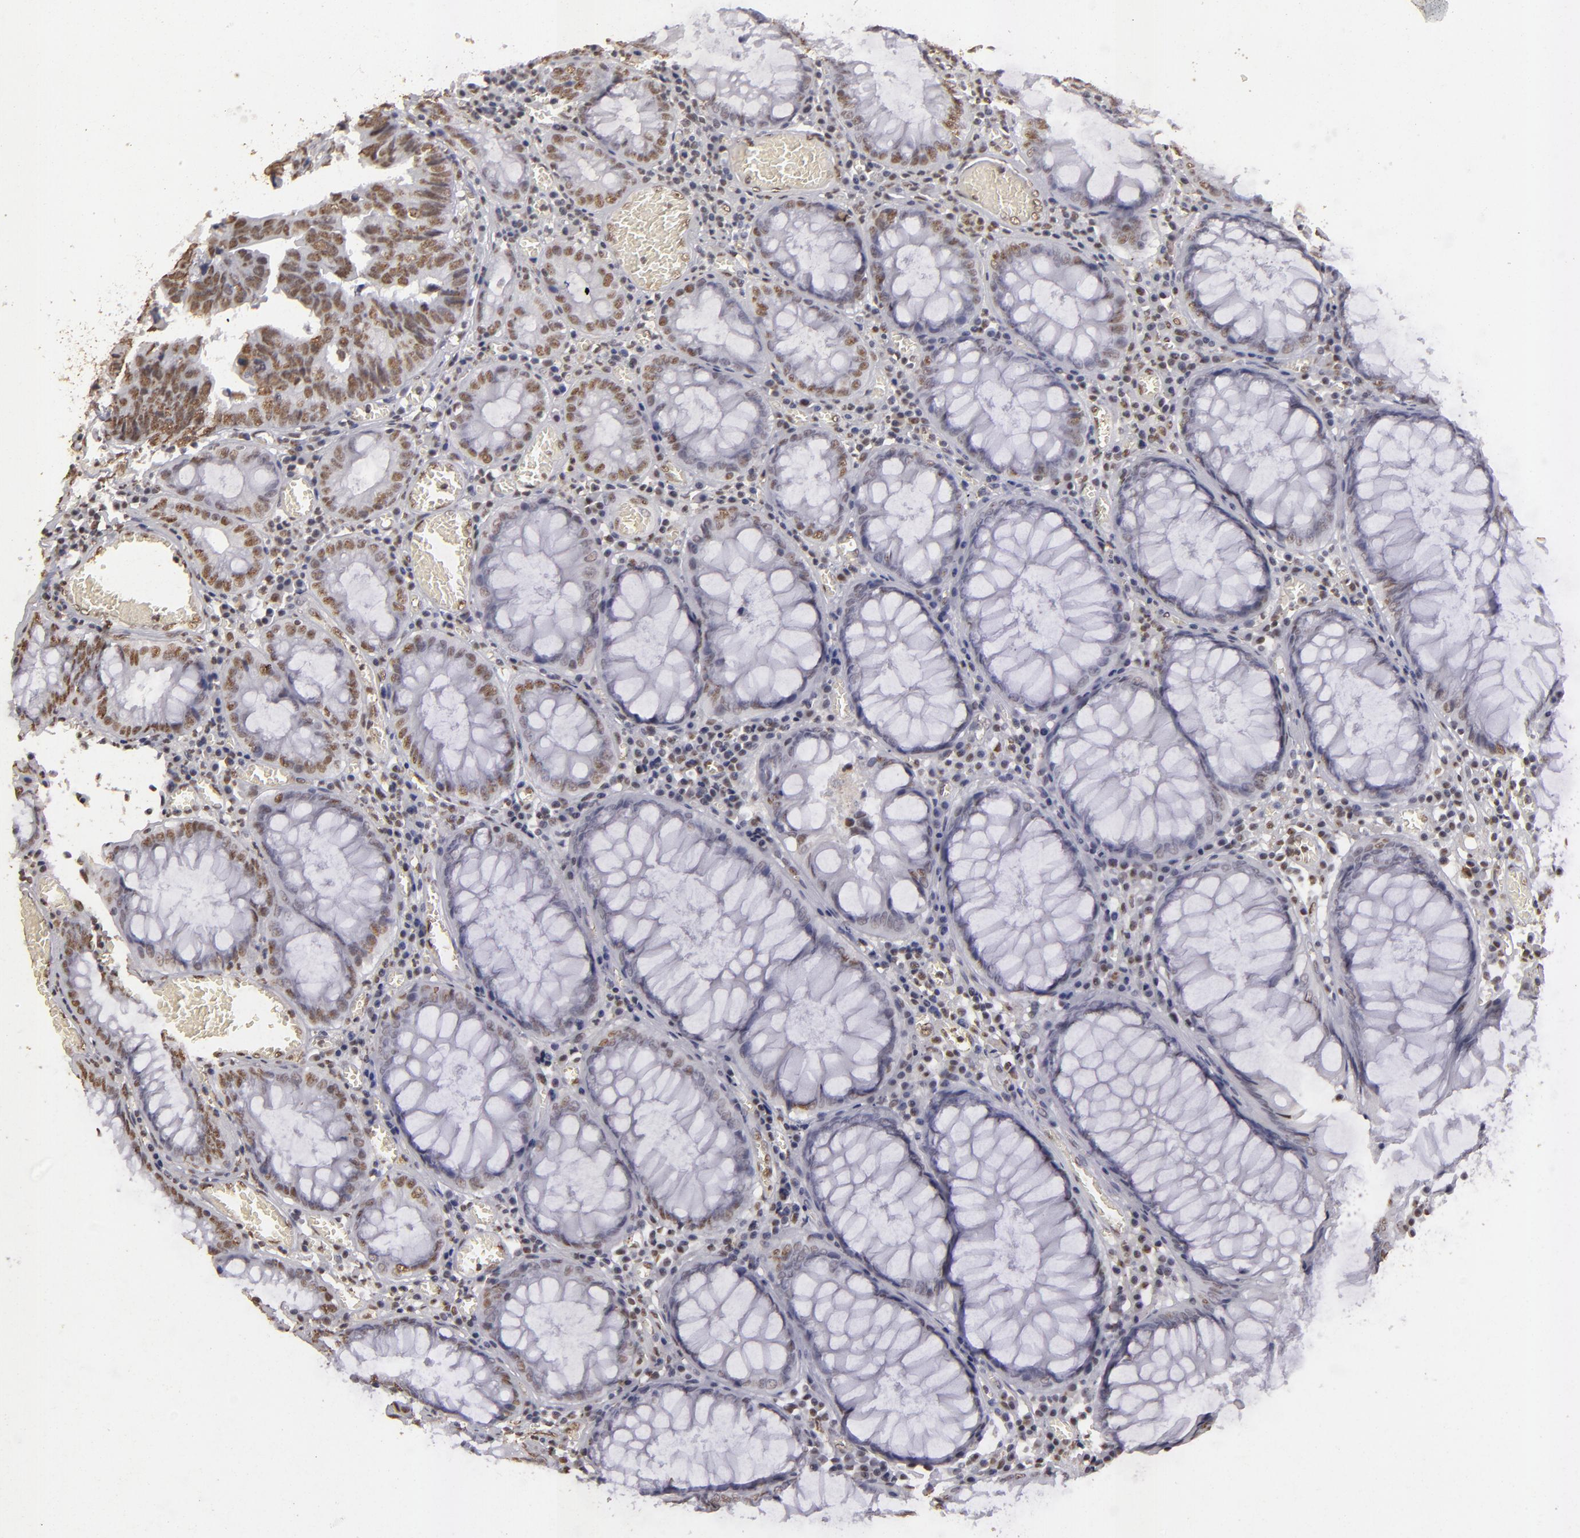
{"staining": {"intensity": "moderate", "quantity": ">75%", "location": "nuclear"}, "tissue": "colorectal cancer", "cell_type": "Tumor cells", "image_type": "cancer", "snomed": [{"axis": "morphology", "description": "Adenocarcinoma, NOS"}, {"axis": "topography", "description": "Rectum"}], "caption": "Protein staining of colorectal cancer (adenocarcinoma) tissue shows moderate nuclear staining in about >75% of tumor cells.", "gene": "CBX3", "patient": {"sex": "female", "age": 98}}